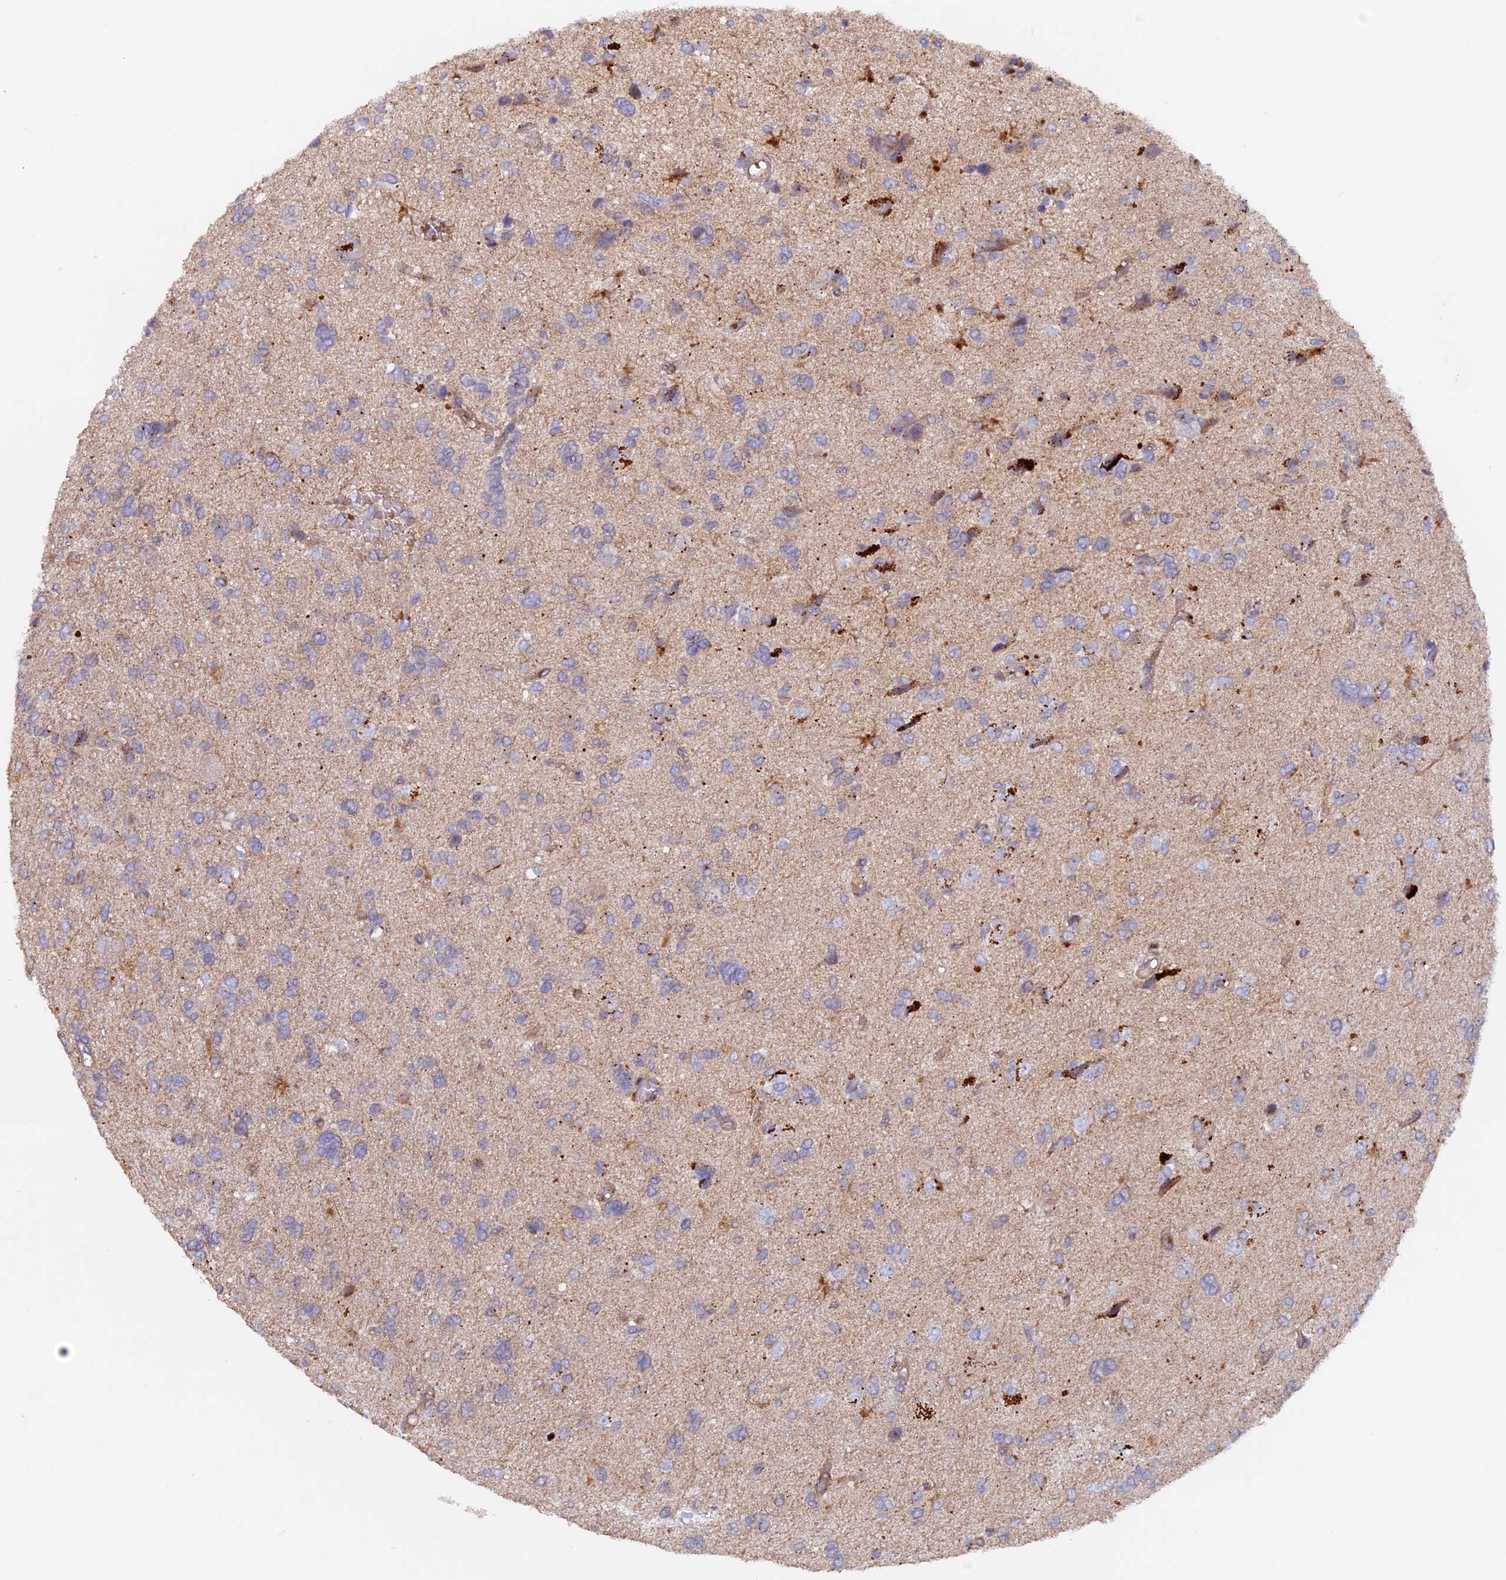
{"staining": {"intensity": "negative", "quantity": "none", "location": "none"}, "tissue": "glioma", "cell_type": "Tumor cells", "image_type": "cancer", "snomed": [{"axis": "morphology", "description": "Glioma, malignant, High grade"}, {"axis": "topography", "description": "Brain"}], "caption": "Malignant high-grade glioma was stained to show a protein in brown. There is no significant expression in tumor cells.", "gene": "DUS3L", "patient": {"sex": "female", "age": 59}}